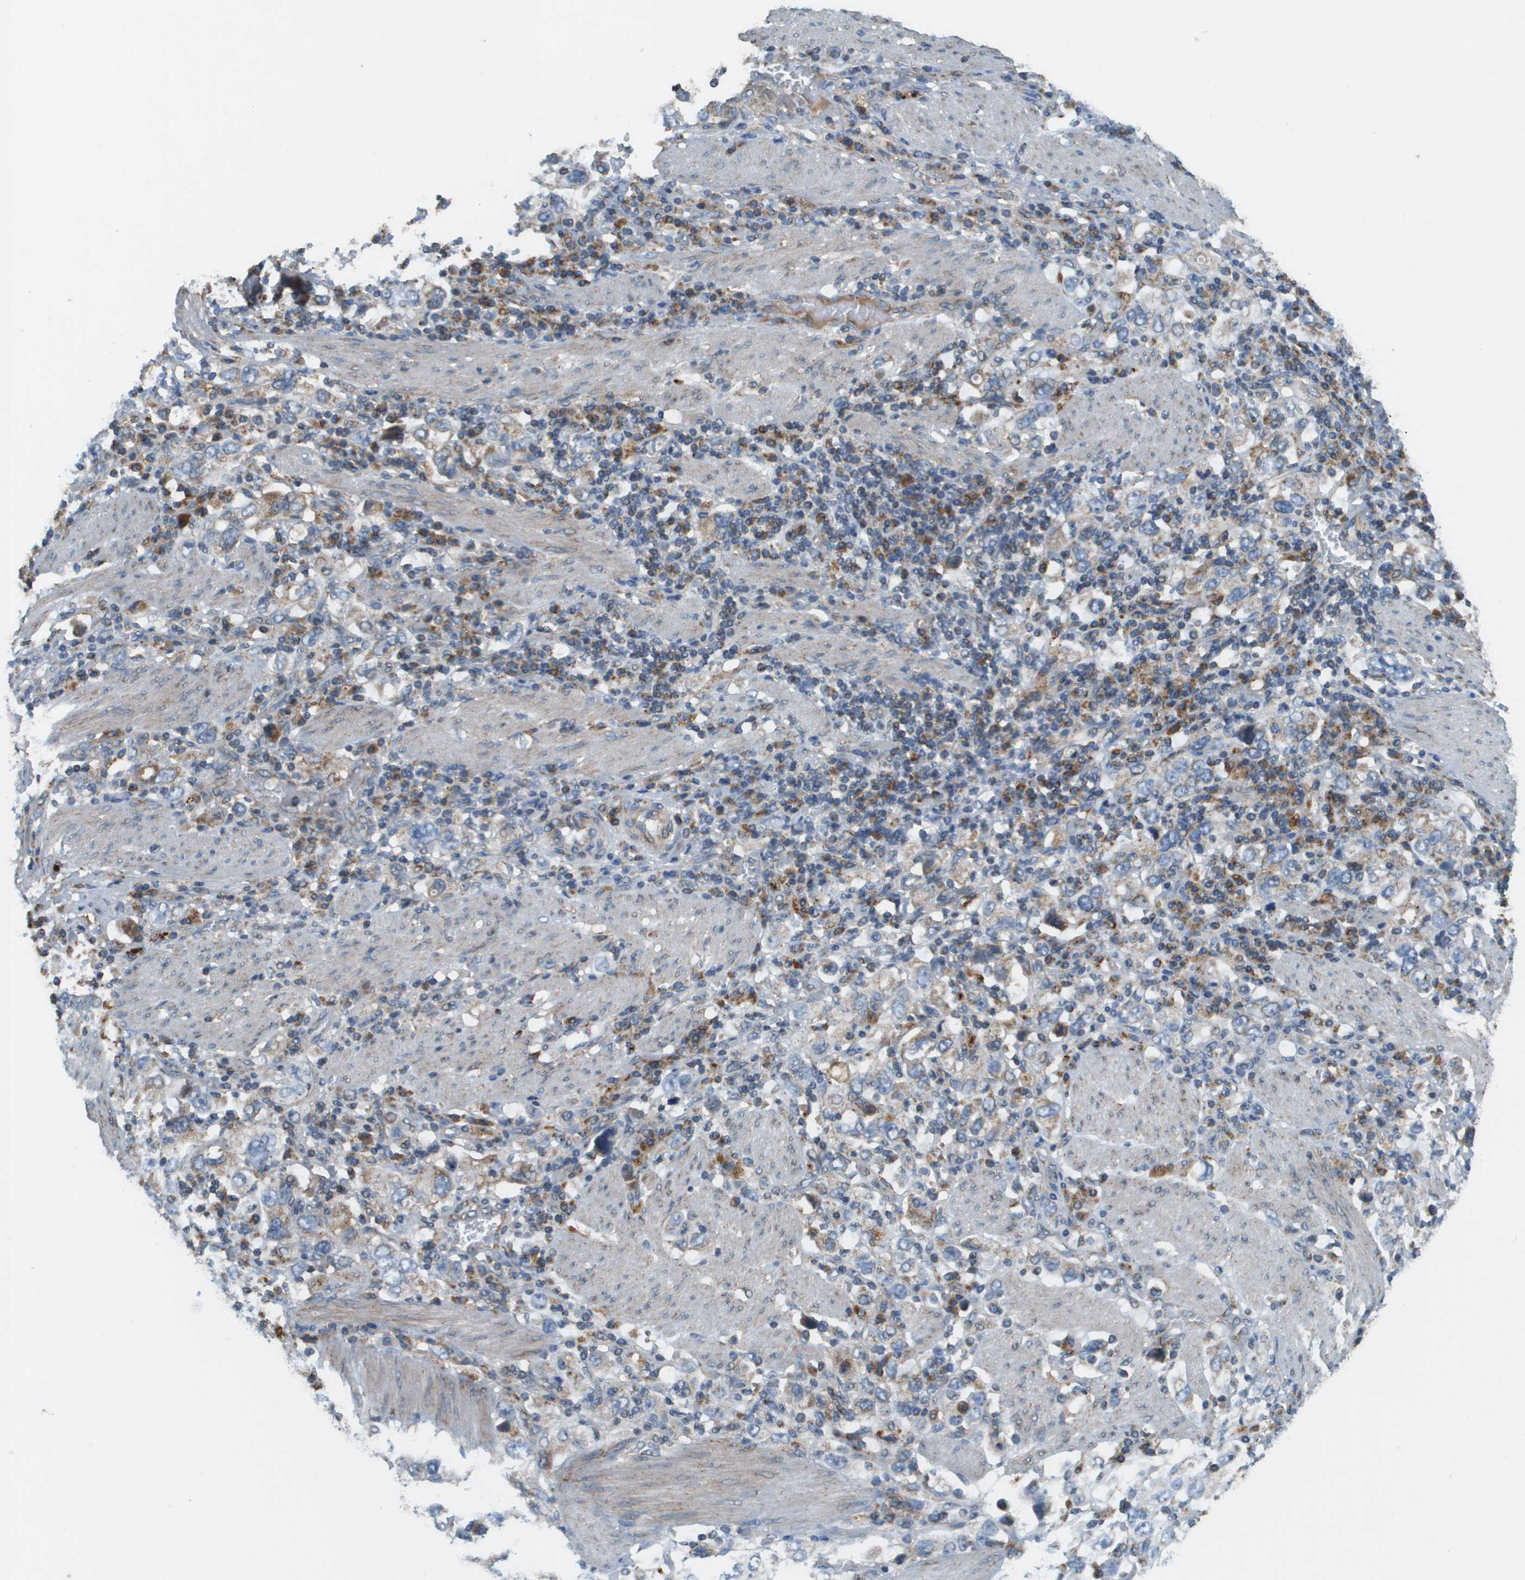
{"staining": {"intensity": "moderate", "quantity": "<25%", "location": "cytoplasmic/membranous"}, "tissue": "stomach cancer", "cell_type": "Tumor cells", "image_type": "cancer", "snomed": [{"axis": "morphology", "description": "Adenocarcinoma, NOS"}, {"axis": "topography", "description": "Stomach, upper"}], "caption": "Stomach adenocarcinoma stained with a protein marker shows moderate staining in tumor cells.", "gene": "NRK", "patient": {"sex": "male", "age": 62}}